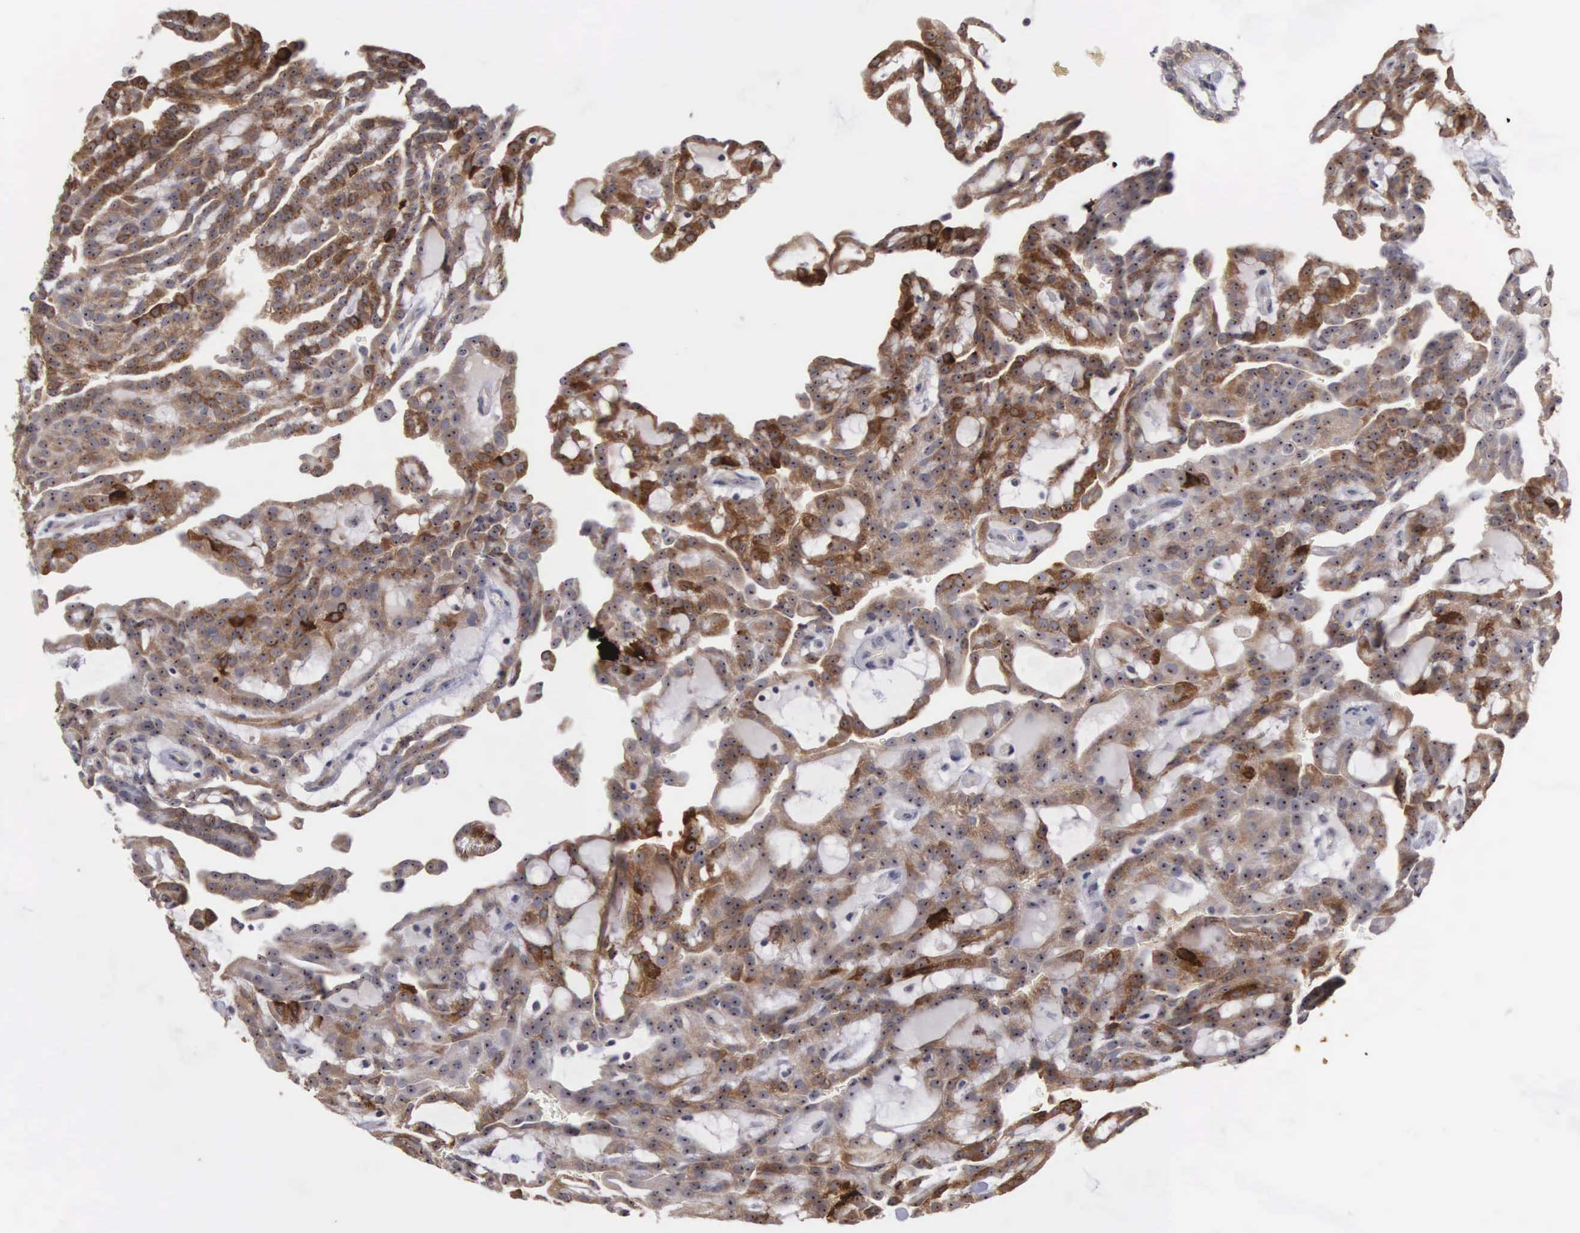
{"staining": {"intensity": "moderate", "quantity": ">75%", "location": "cytoplasmic/membranous,nuclear"}, "tissue": "renal cancer", "cell_type": "Tumor cells", "image_type": "cancer", "snomed": [{"axis": "morphology", "description": "Adenocarcinoma, NOS"}, {"axis": "topography", "description": "Kidney"}], "caption": "Renal cancer (adenocarcinoma) tissue displays moderate cytoplasmic/membranous and nuclear staining in about >75% of tumor cells", "gene": "AMN", "patient": {"sex": "male", "age": 63}}